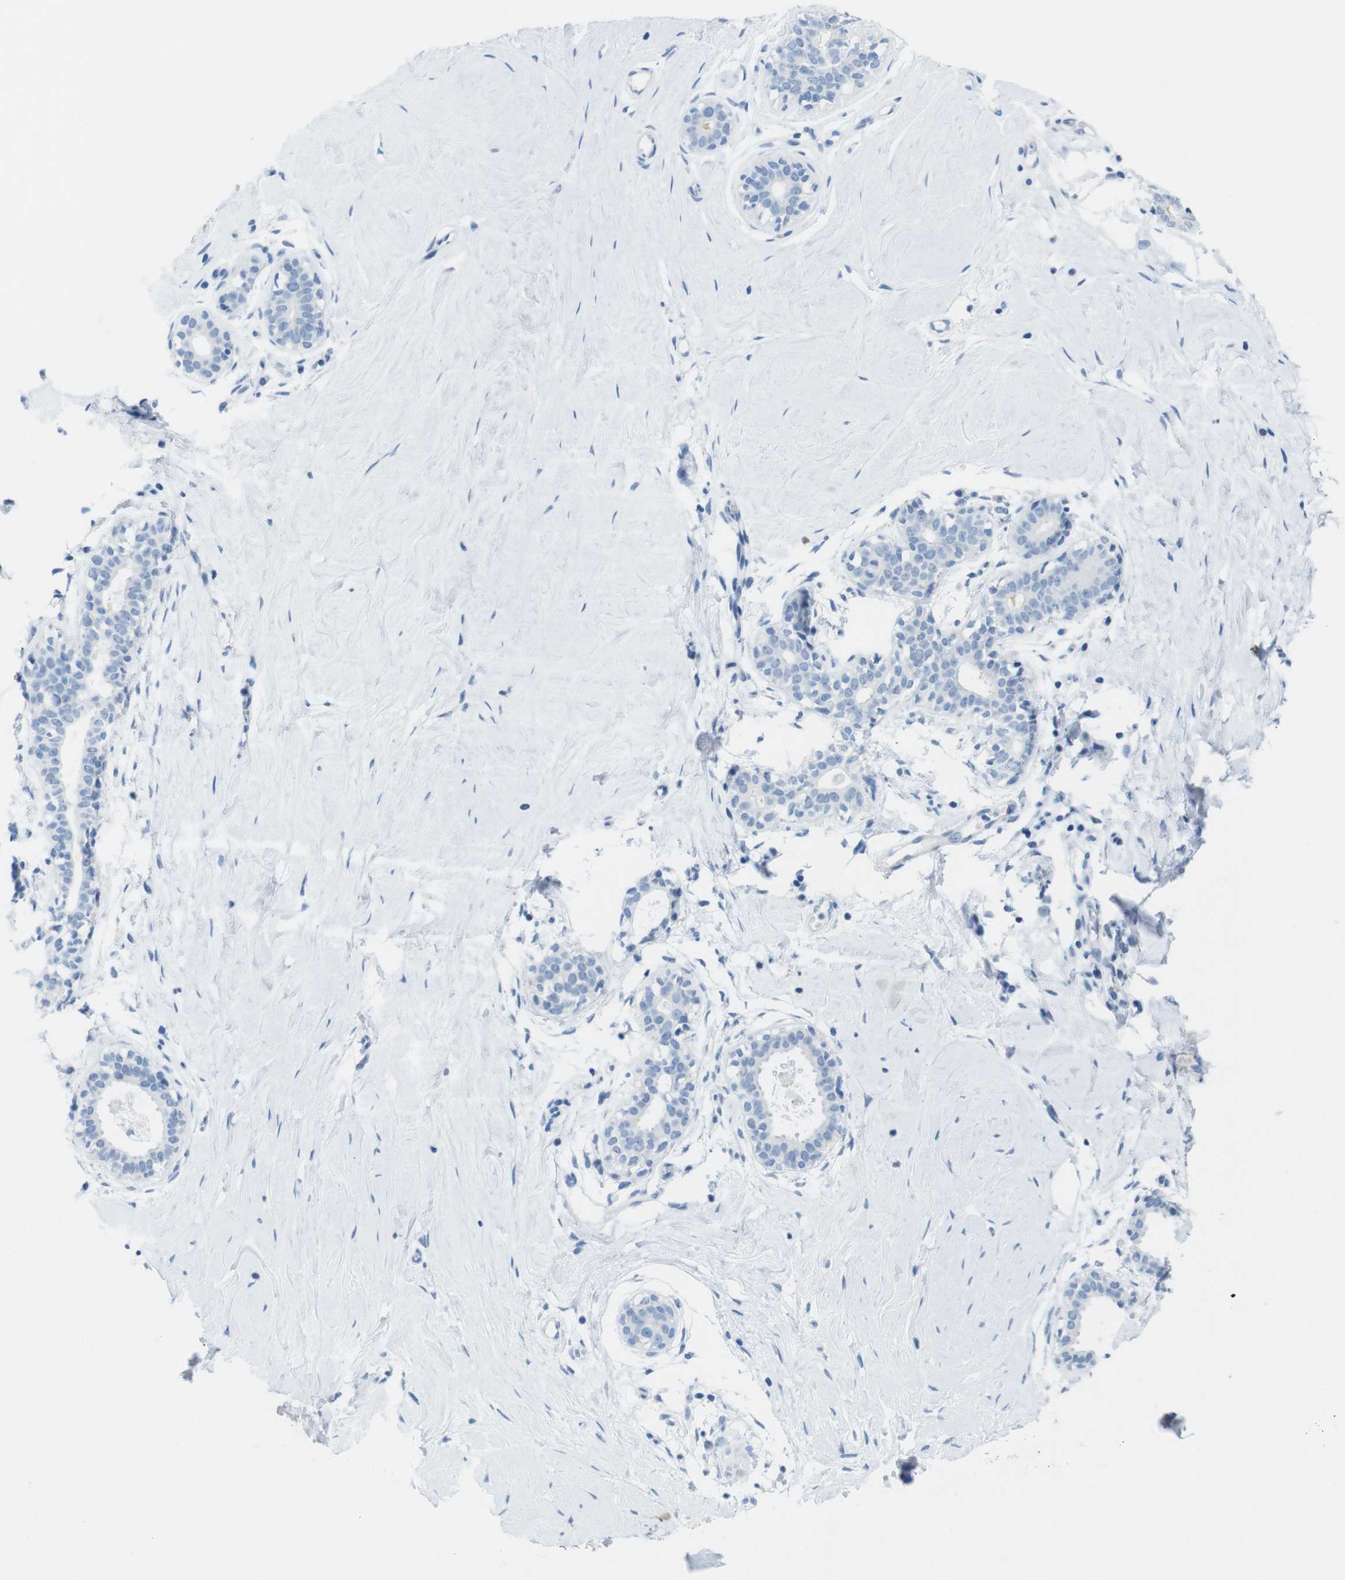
{"staining": {"intensity": "negative", "quantity": "none", "location": "none"}, "tissue": "breast", "cell_type": "Glandular cells", "image_type": "normal", "snomed": [{"axis": "morphology", "description": "Normal tissue, NOS"}, {"axis": "topography", "description": "Breast"}], "caption": "Immunohistochemistry histopathology image of normal breast: breast stained with DAB displays no significant protein positivity in glandular cells.", "gene": "OPN1SW", "patient": {"sex": "female", "age": 23}}